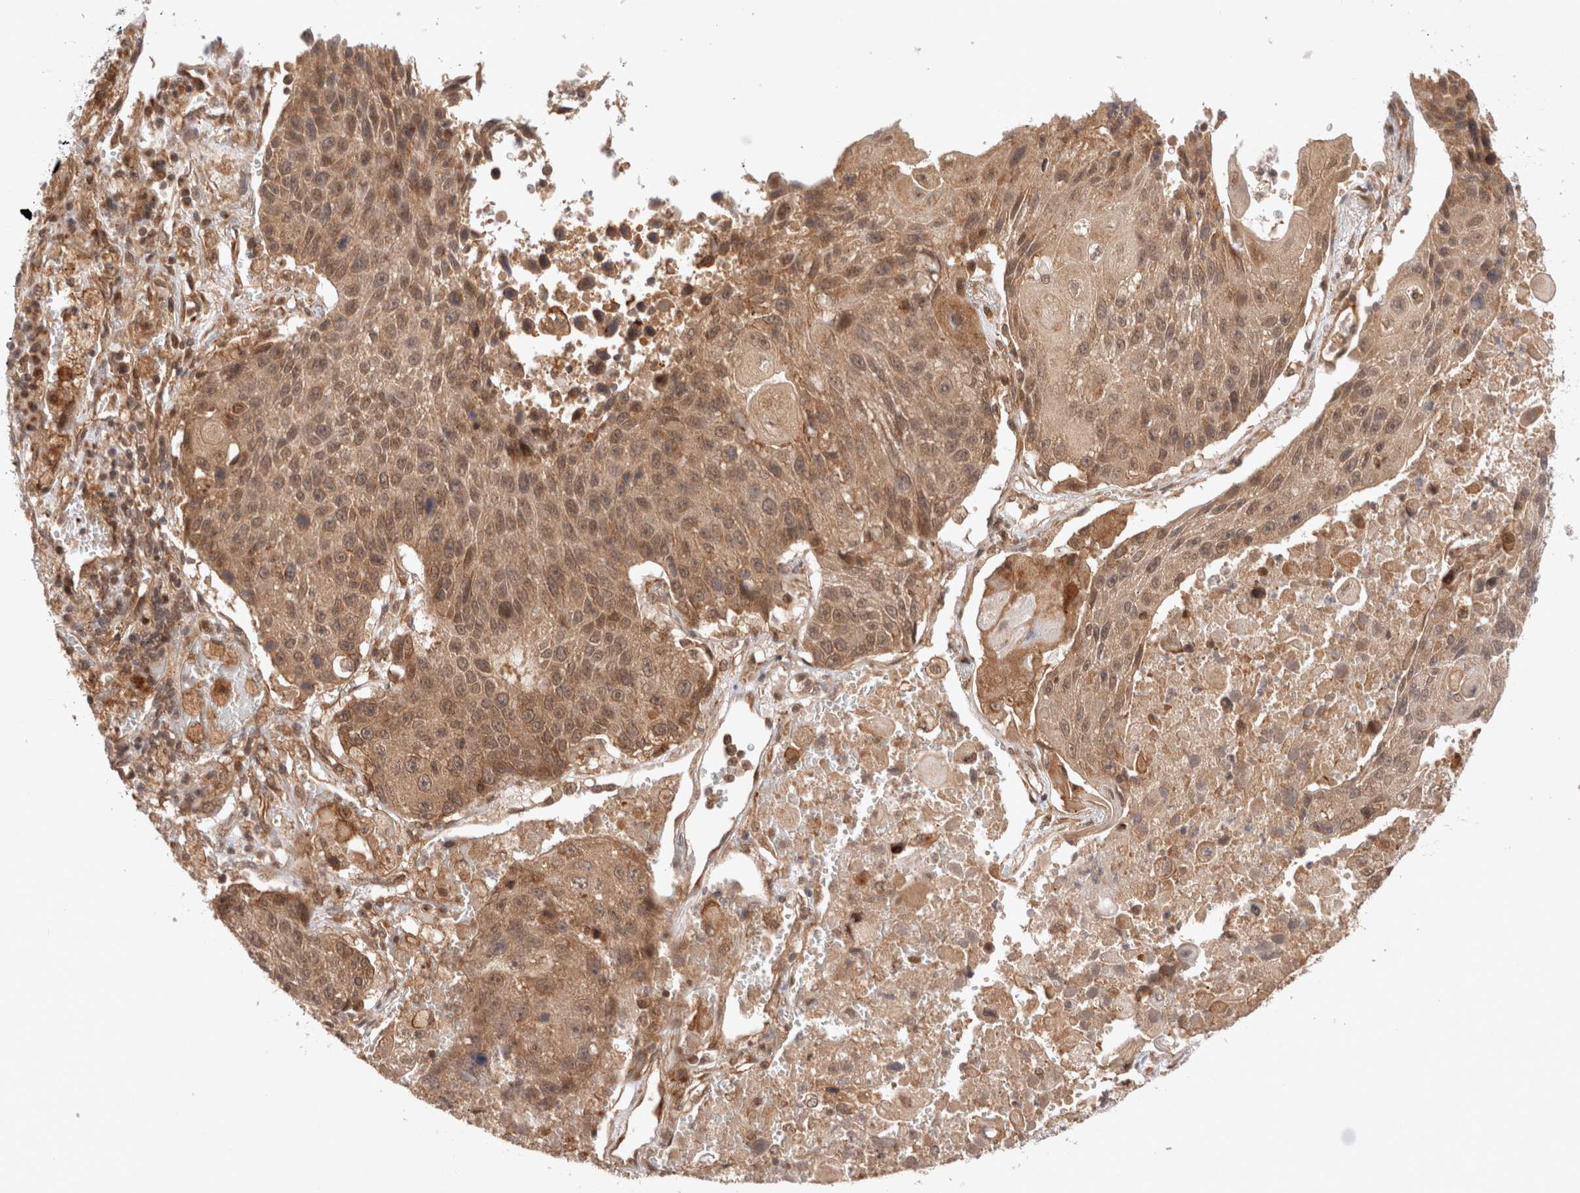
{"staining": {"intensity": "moderate", "quantity": ">75%", "location": "cytoplasmic/membranous,nuclear"}, "tissue": "lung cancer", "cell_type": "Tumor cells", "image_type": "cancer", "snomed": [{"axis": "morphology", "description": "Squamous cell carcinoma, NOS"}, {"axis": "topography", "description": "Lung"}], "caption": "Protein analysis of lung squamous cell carcinoma tissue demonstrates moderate cytoplasmic/membranous and nuclear positivity in approximately >75% of tumor cells. (IHC, brightfield microscopy, high magnification).", "gene": "SIKE1", "patient": {"sex": "male", "age": 61}}